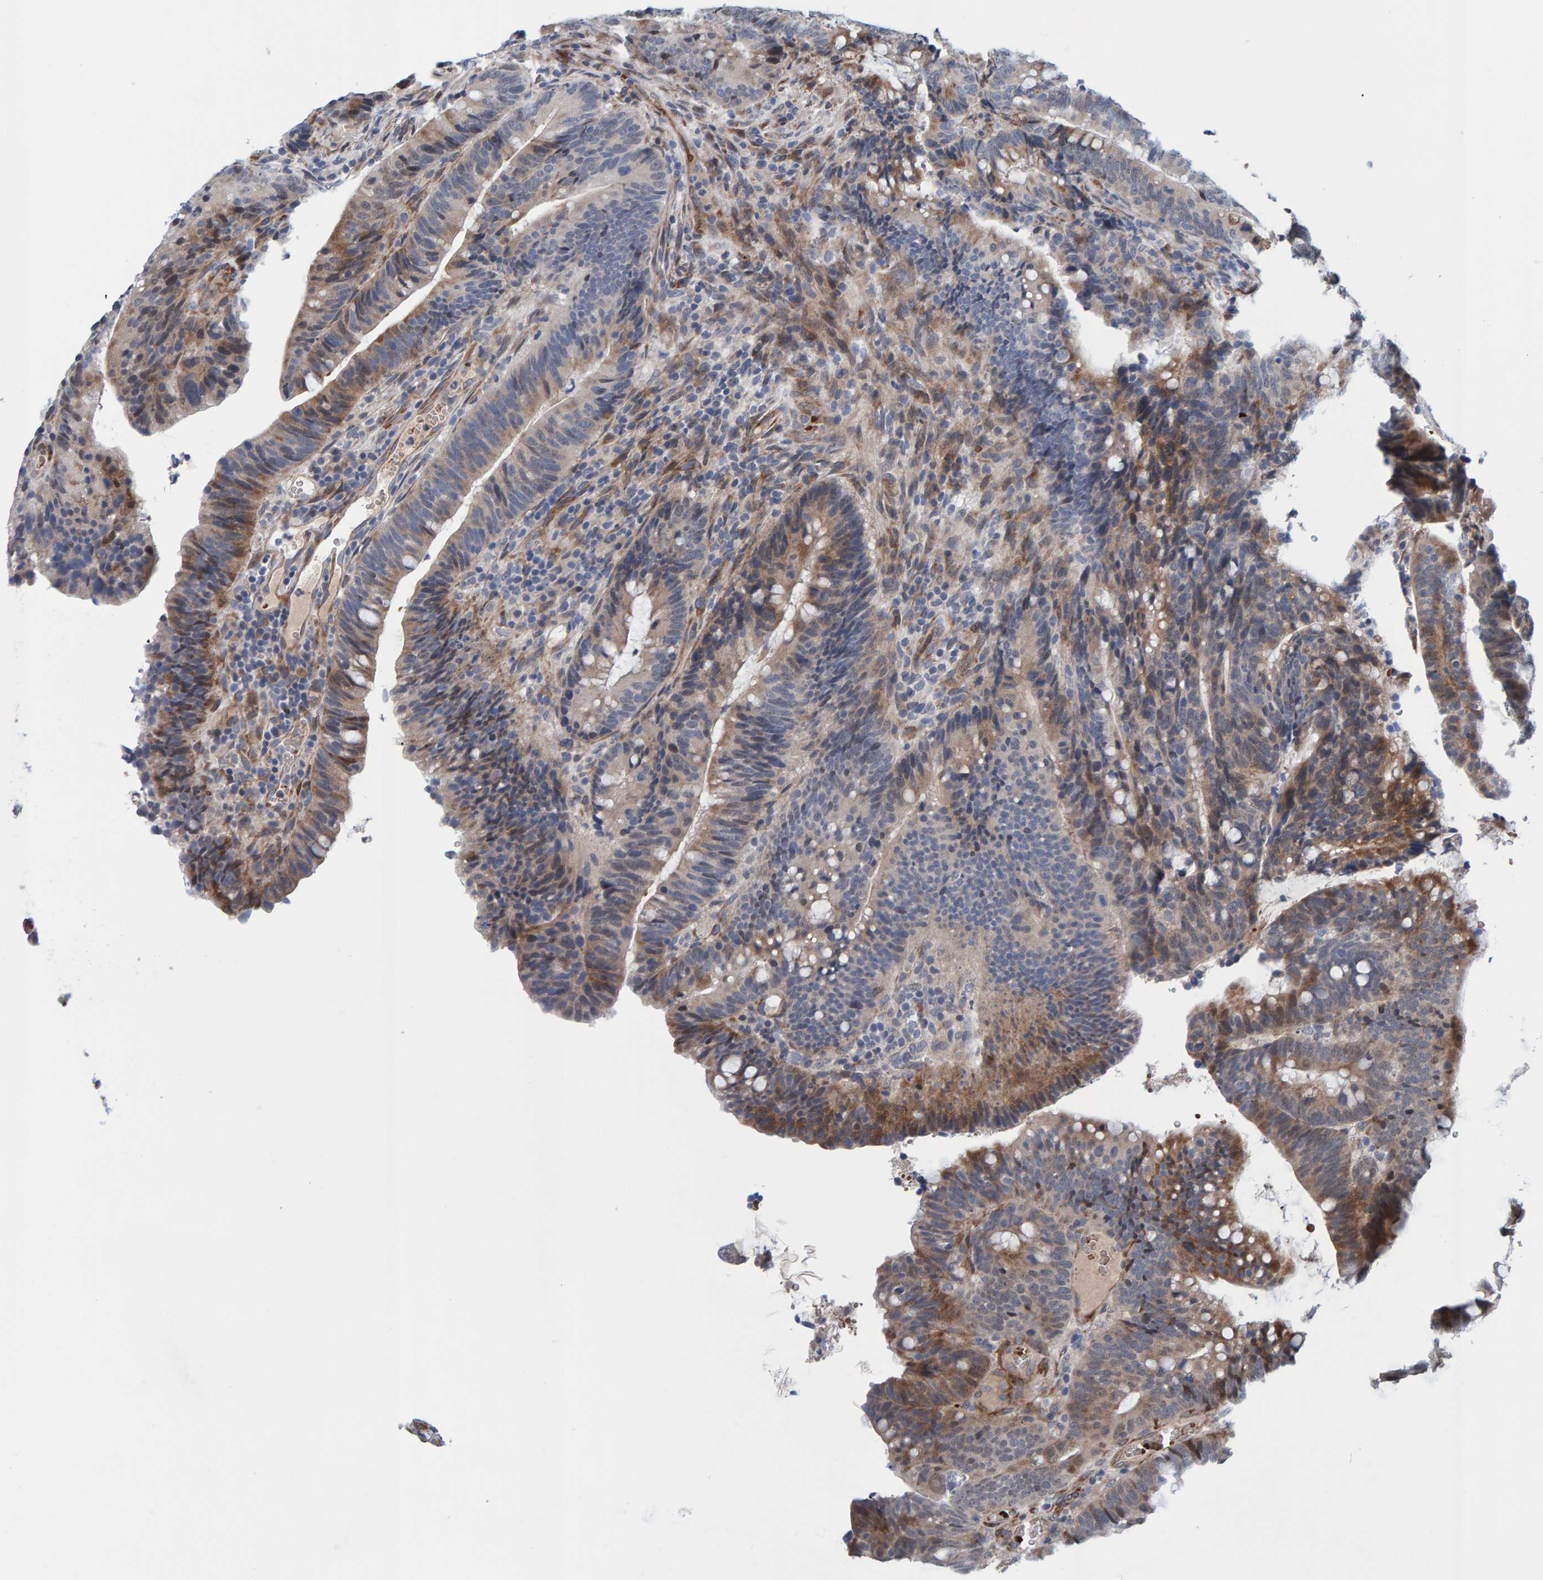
{"staining": {"intensity": "moderate", "quantity": "<25%", "location": "cytoplasmic/membranous"}, "tissue": "colorectal cancer", "cell_type": "Tumor cells", "image_type": "cancer", "snomed": [{"axis": "morphology", "description": "Adenocarcinoma, NOS"}, {"axis": "topography", "description": "Colon"}], "caption": "An image of human colorectal cancer stained for a protein displays moderate cytoplasmic/membranous brown staining in tumor cells.", "gene": "MFSD6L", "patient": {"sex": "female", "age": 66}}